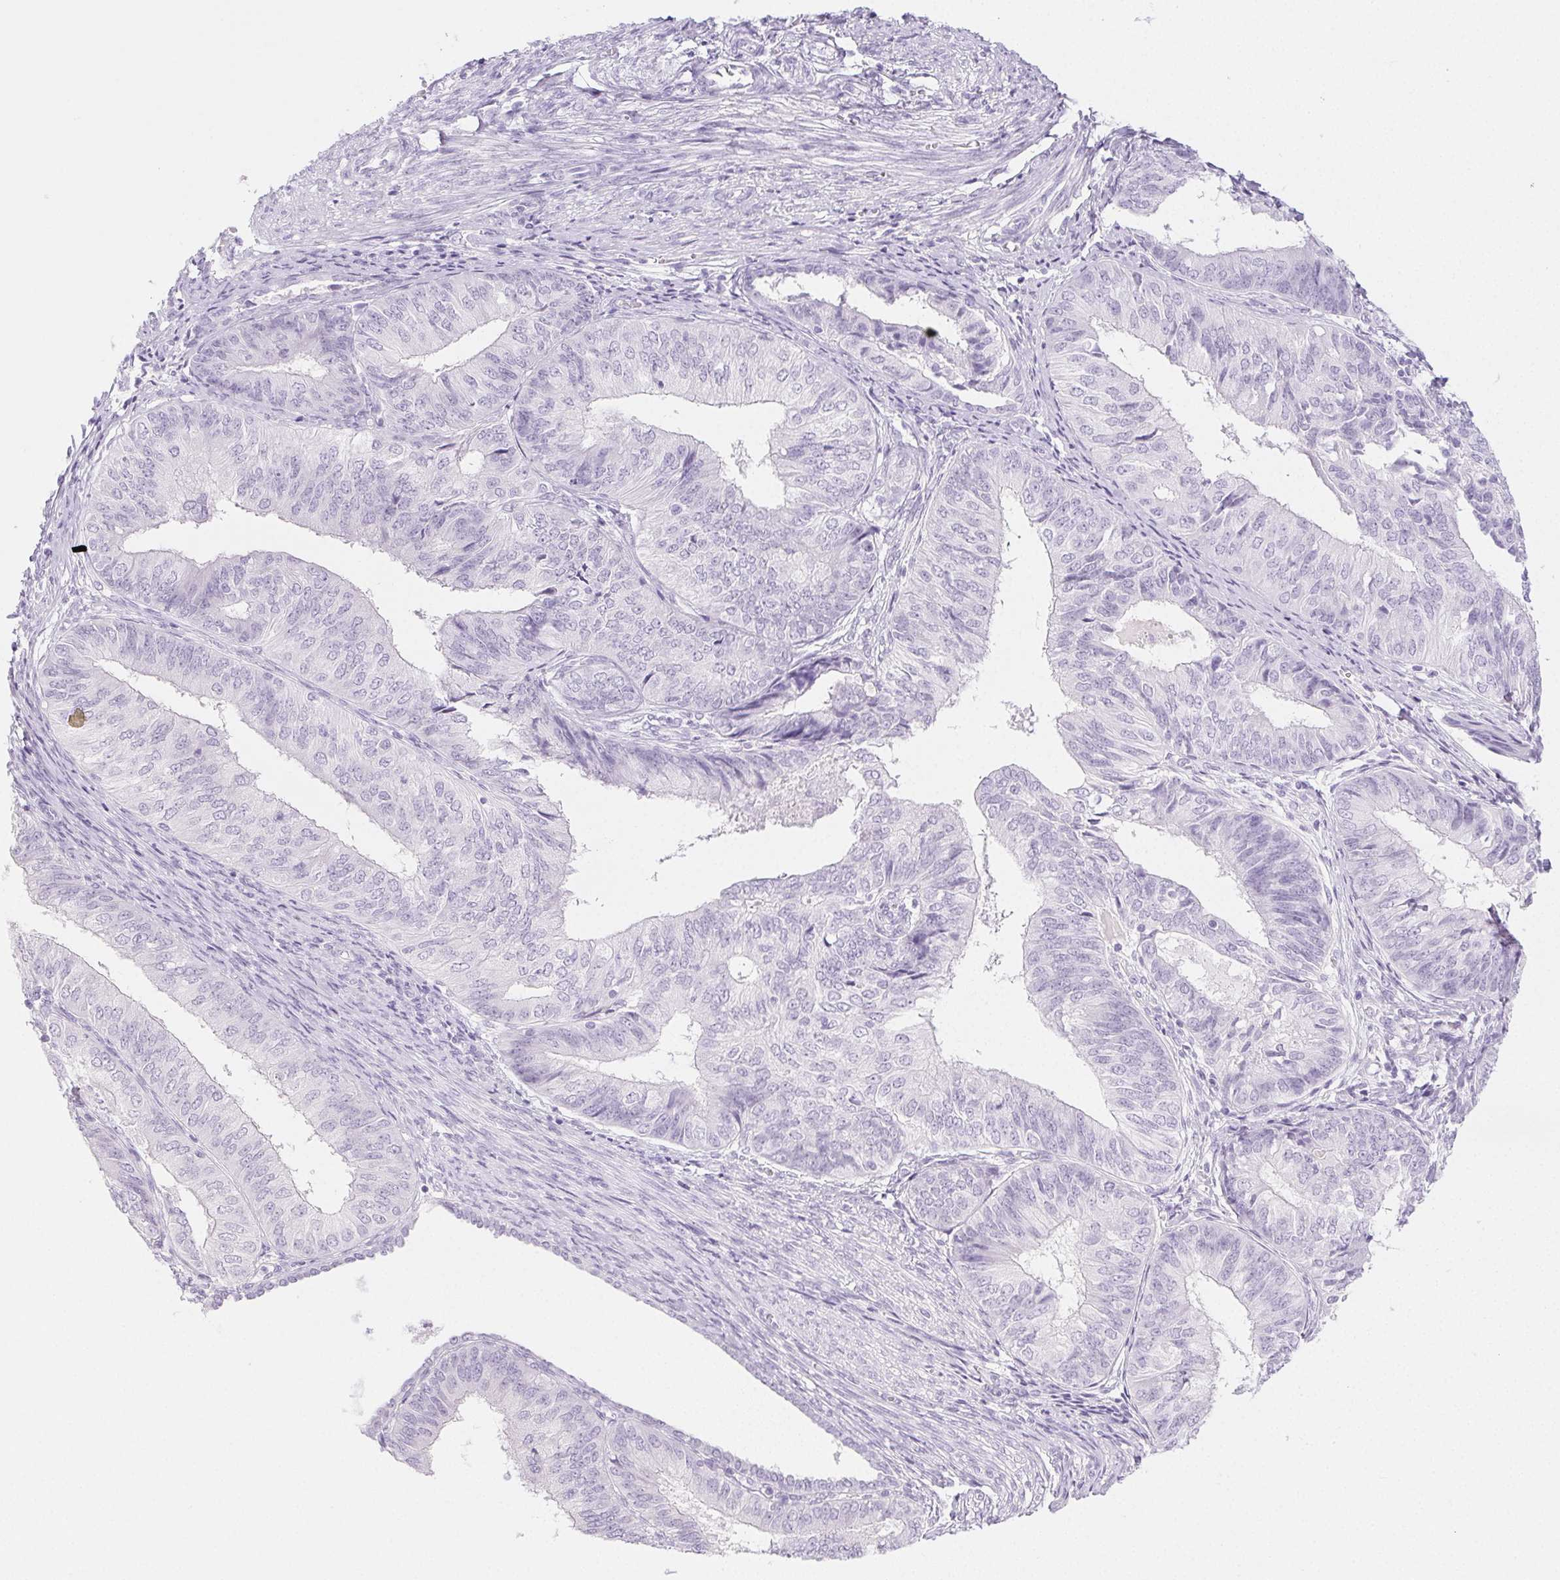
{"staining": {"intensity": "negative", "quantity": "none", "location": "none"}, "tissue": "endometrial cancer", "cell_type": "Tumor cells", "image_type": "cancer", "snomed": [{"axis": "morphology", "description": "Adenocarcinoma, NOS"}, {"axis": "topography", "description": "Endometrium"}], "caption": "IHC photomicrograph of neoplastic tissue: adenocarcinoma (endometrial) stained with DAB displays no significant protein staining in tumor cells.", "gene": "PI3", "patient": {"sex": "female", "age": 58}}